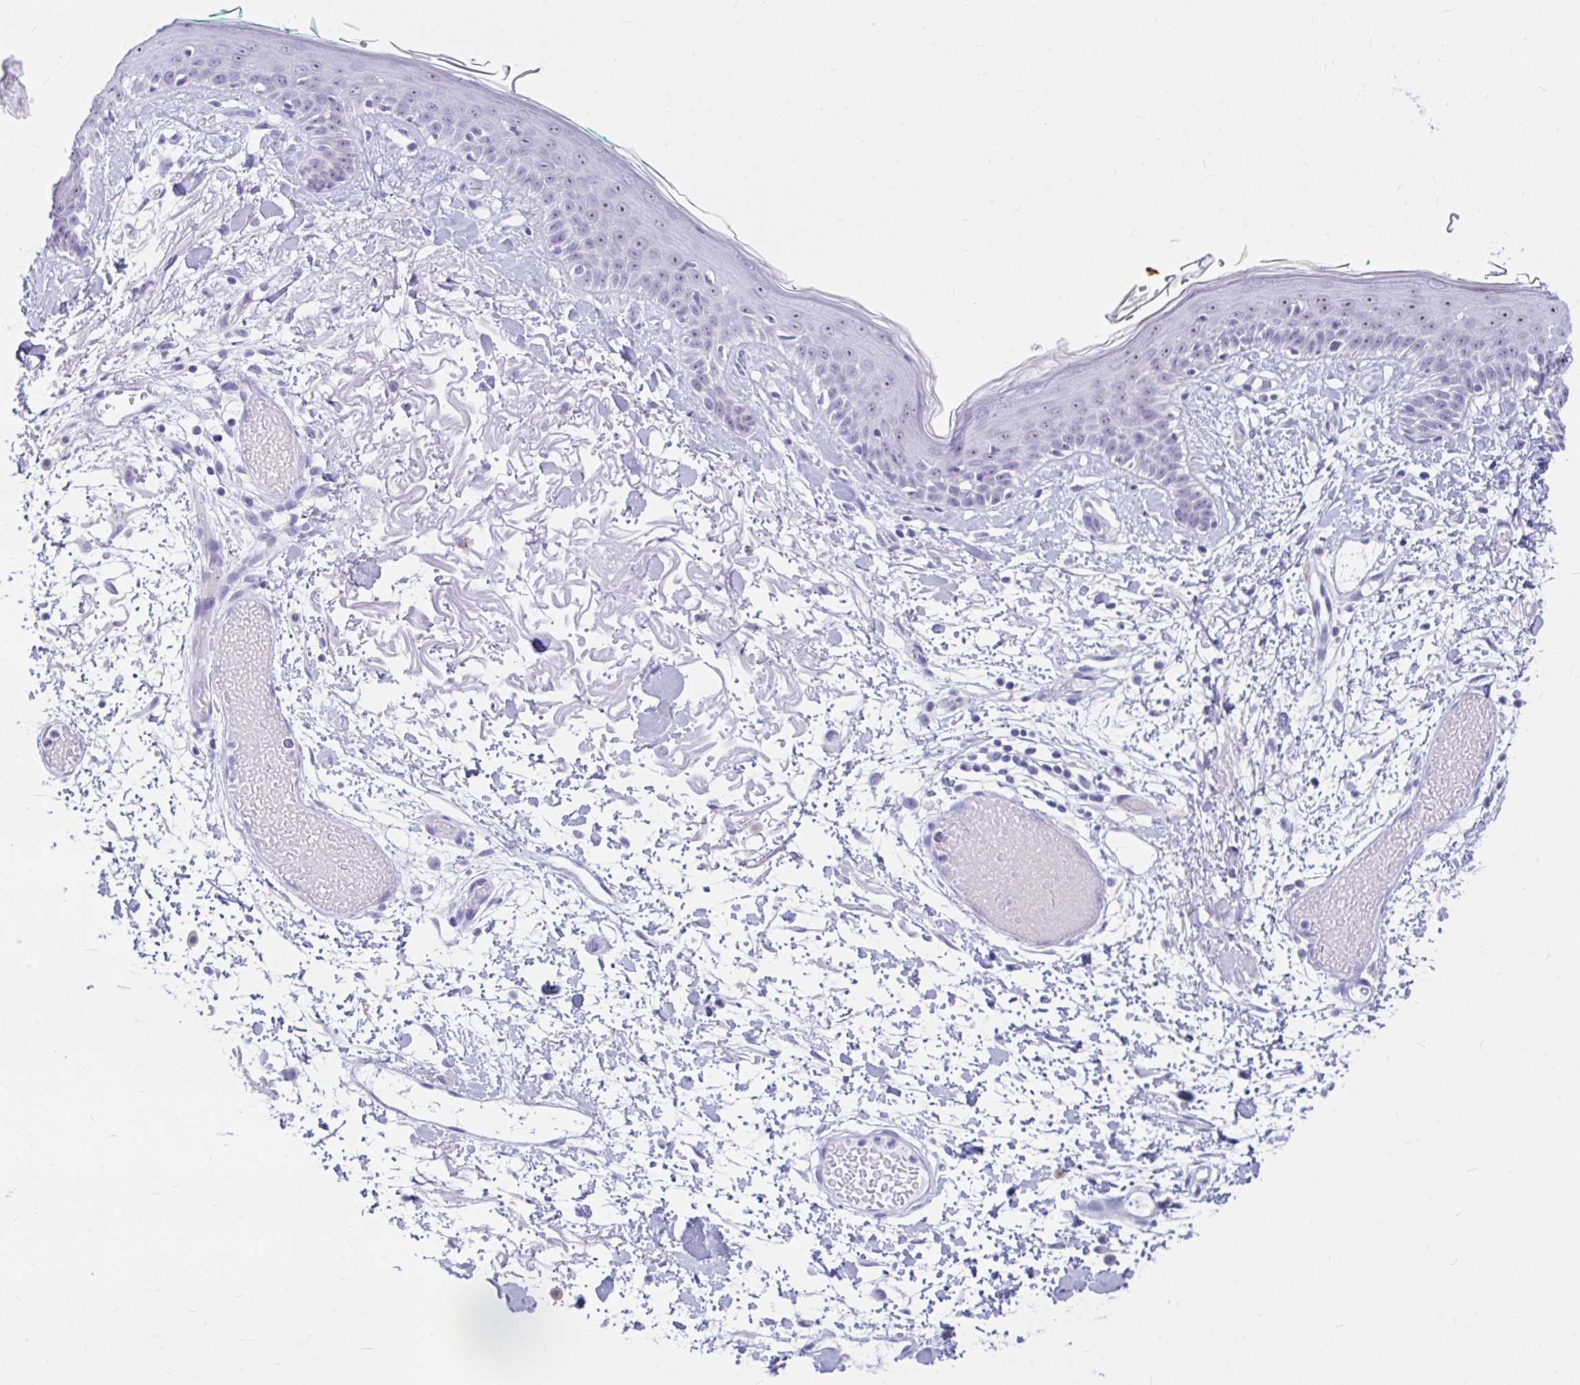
{"staining": {"intensity": "negative", "quantity": "none", "location": "none"}, "tissue": "skin", "cell_type": "Fibroblasts", "image_type": "normal", "snomed": [{"axis": "morphology", "description": "Normal tissue, NOS"}, {"axis": "topography", "description": "Skin"}], "caption": "There is no significant expression in fibroblasts of skin. (DAB IHC visualized using brightfield microscopy, high magnification).", "gene": "FTSJ3", "patient": {"sex": "male", "age": 79}}